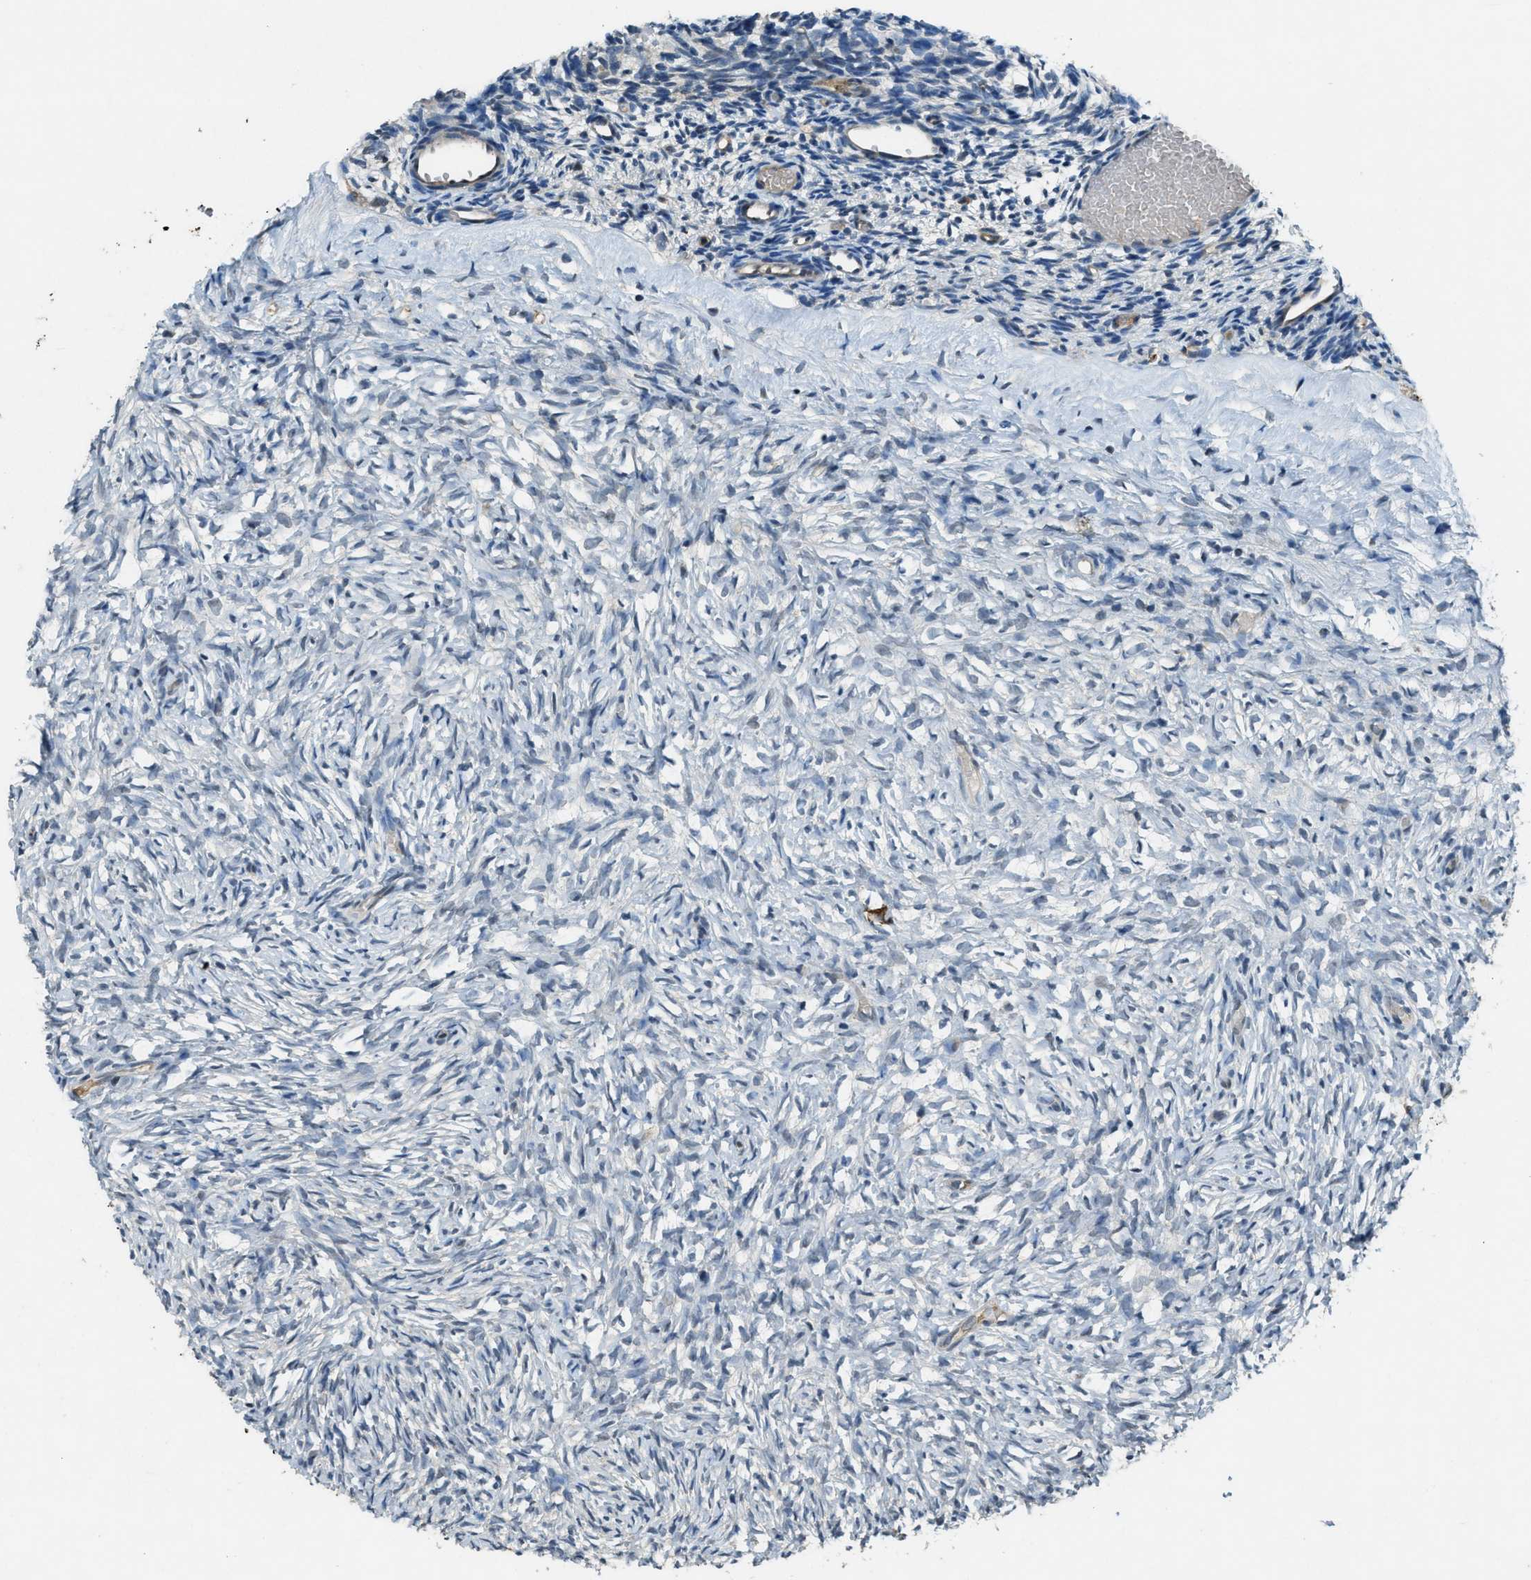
{"staining": {"intensity": "negative", "quantity": "none", "location": "none"}, "tissue": "ovary", "cell_type": "Ovarian stroma cells", "image_type": "normal", "snomed": [{"axis": "morphology", "description": "Normal tissue, NOS"}, {"axis": "topography", "description": "Ovary"}], "caption": "High power microscopy image of an immunohistochemistry (IHC) micrograph of normal ovary, revealing no significant positivity in ovarian stroma cells. (Brightfield microscopy of DAB IHC at high magnification).", "gene": "DUSP6", "patient": {"sex": "female", "age": 35}}